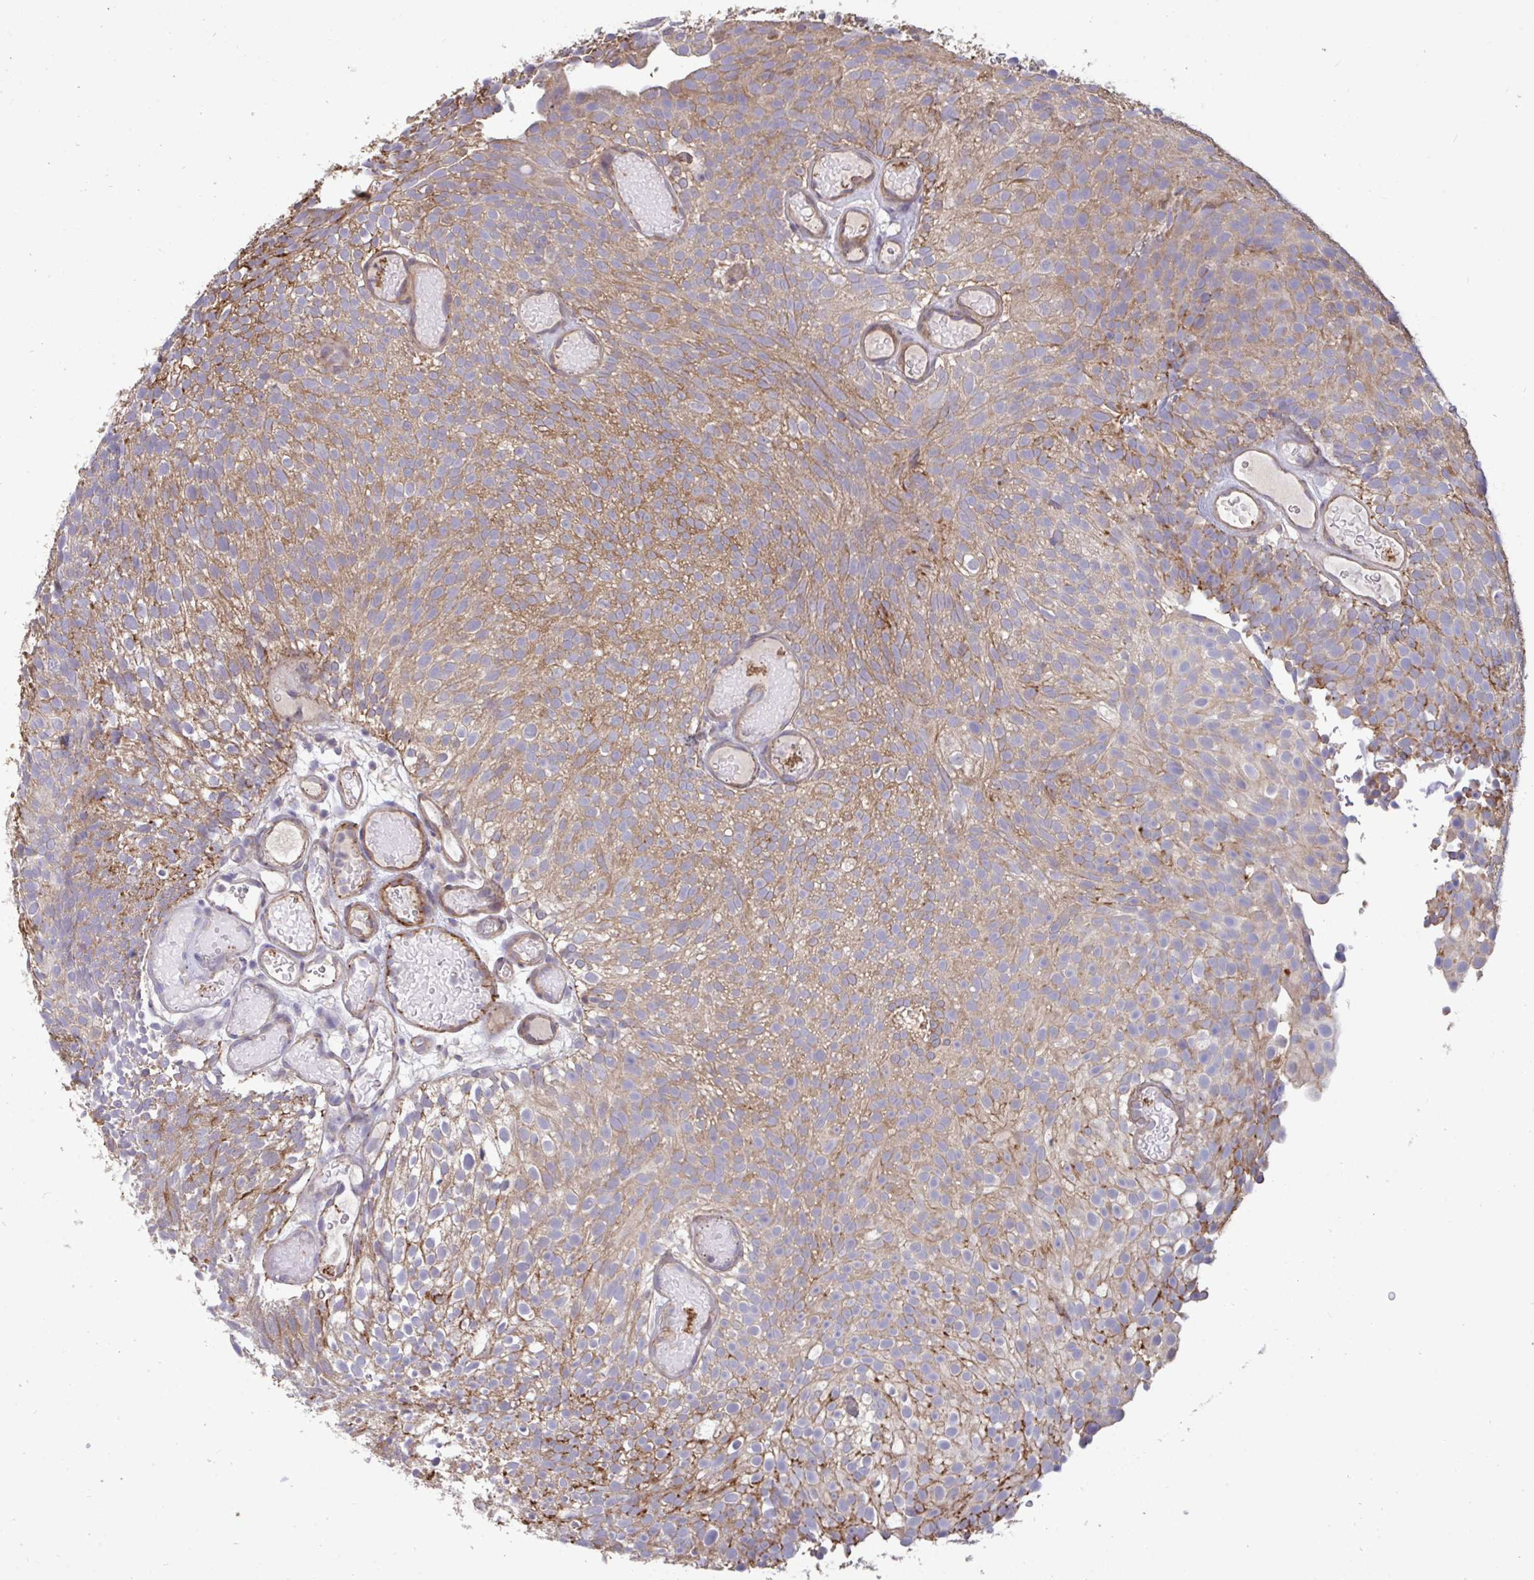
{"staining": {"intensity": "weak", "quantity": ">75%", "location": "cytoplasmic/membranous"}, "tissue": "urothelial cancer", "cell_type": "Tumor cells", "image_type": "cancer", "snomed": [{"axis": "morphology", "description": "Urothelial carcinoma, Low grade"}, {"axis": "topography", "description": "Urinary bladder"}], "caption": "Immunohistochemical staining of human low-grade urothelial carcinoma exhibits low levels of weak cytoplasmic/membranous protein expression in approximately >75% of tumor cells.", "gene": "ISCU", "patient": {"sex": "male", "age": 78}}